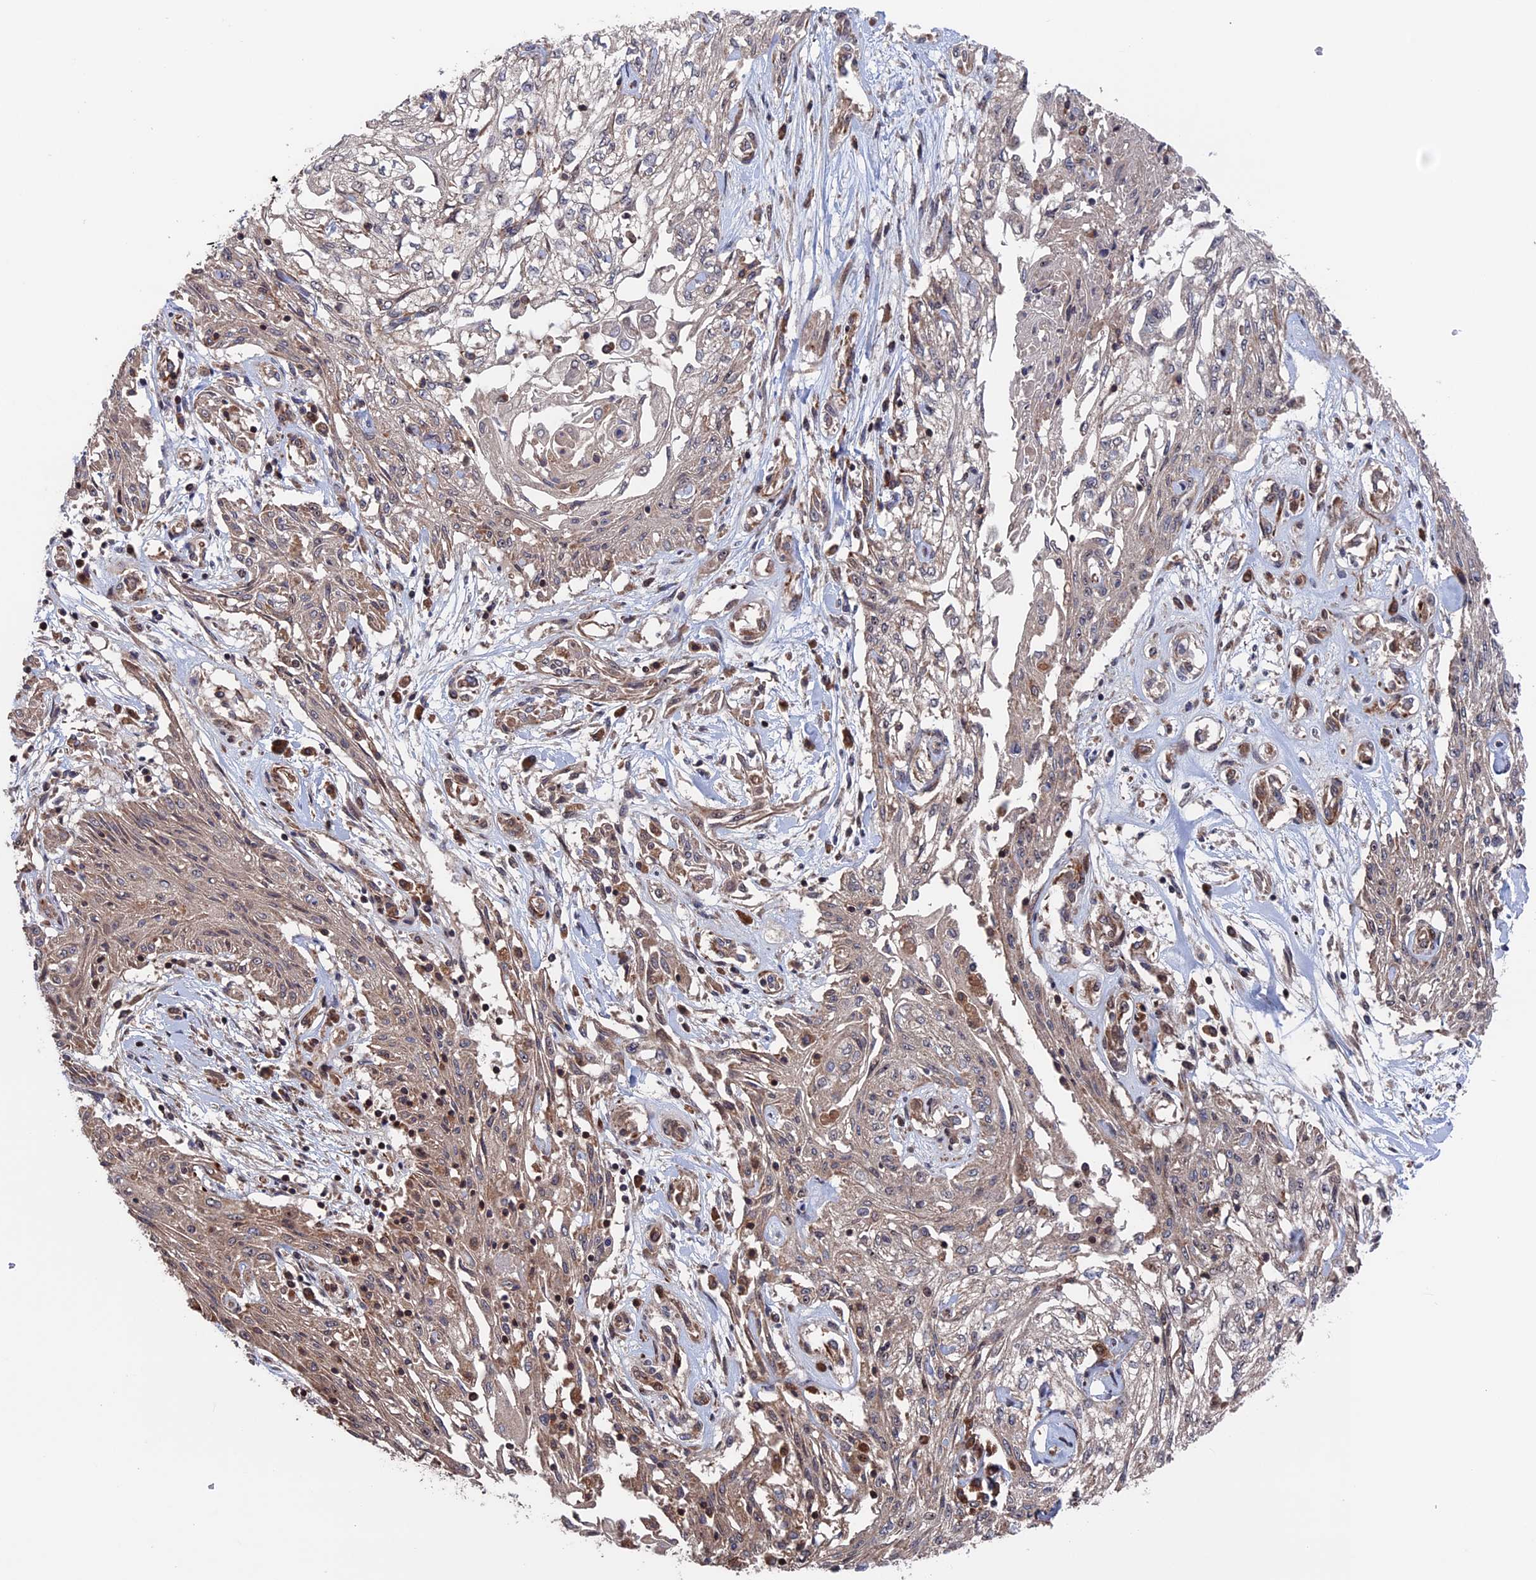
{"staining": {"intensity": "weak", "quantity": "25%-75%", "location": "cytoplasmic/membranous"}, "tissue": "skin cancer", "cell_type": "Tumor cells", "image_type": "cancer", "snomed": [{"axis": "morphology", "description": "Squamous cell carcinoma, NOS"}, {"axis": "morphology", "description": "Squamous cell carcinoma, metastatic, NOS"}, {"axis": "topography", "description": "Skin"}, {"axis": "topography", "description": "Lymph node"}], "caption": "DAB (3,3'-diaminobenzidine) immunohistochemical staining of metastatic squamous cell carcinoma (skin) shows weak cytoplasmic/membranous protein positivity in approximately 25%-75% of tumor cells.", "gene": "PLA2G15", "patient": {"sex": "male", "age": 75}}